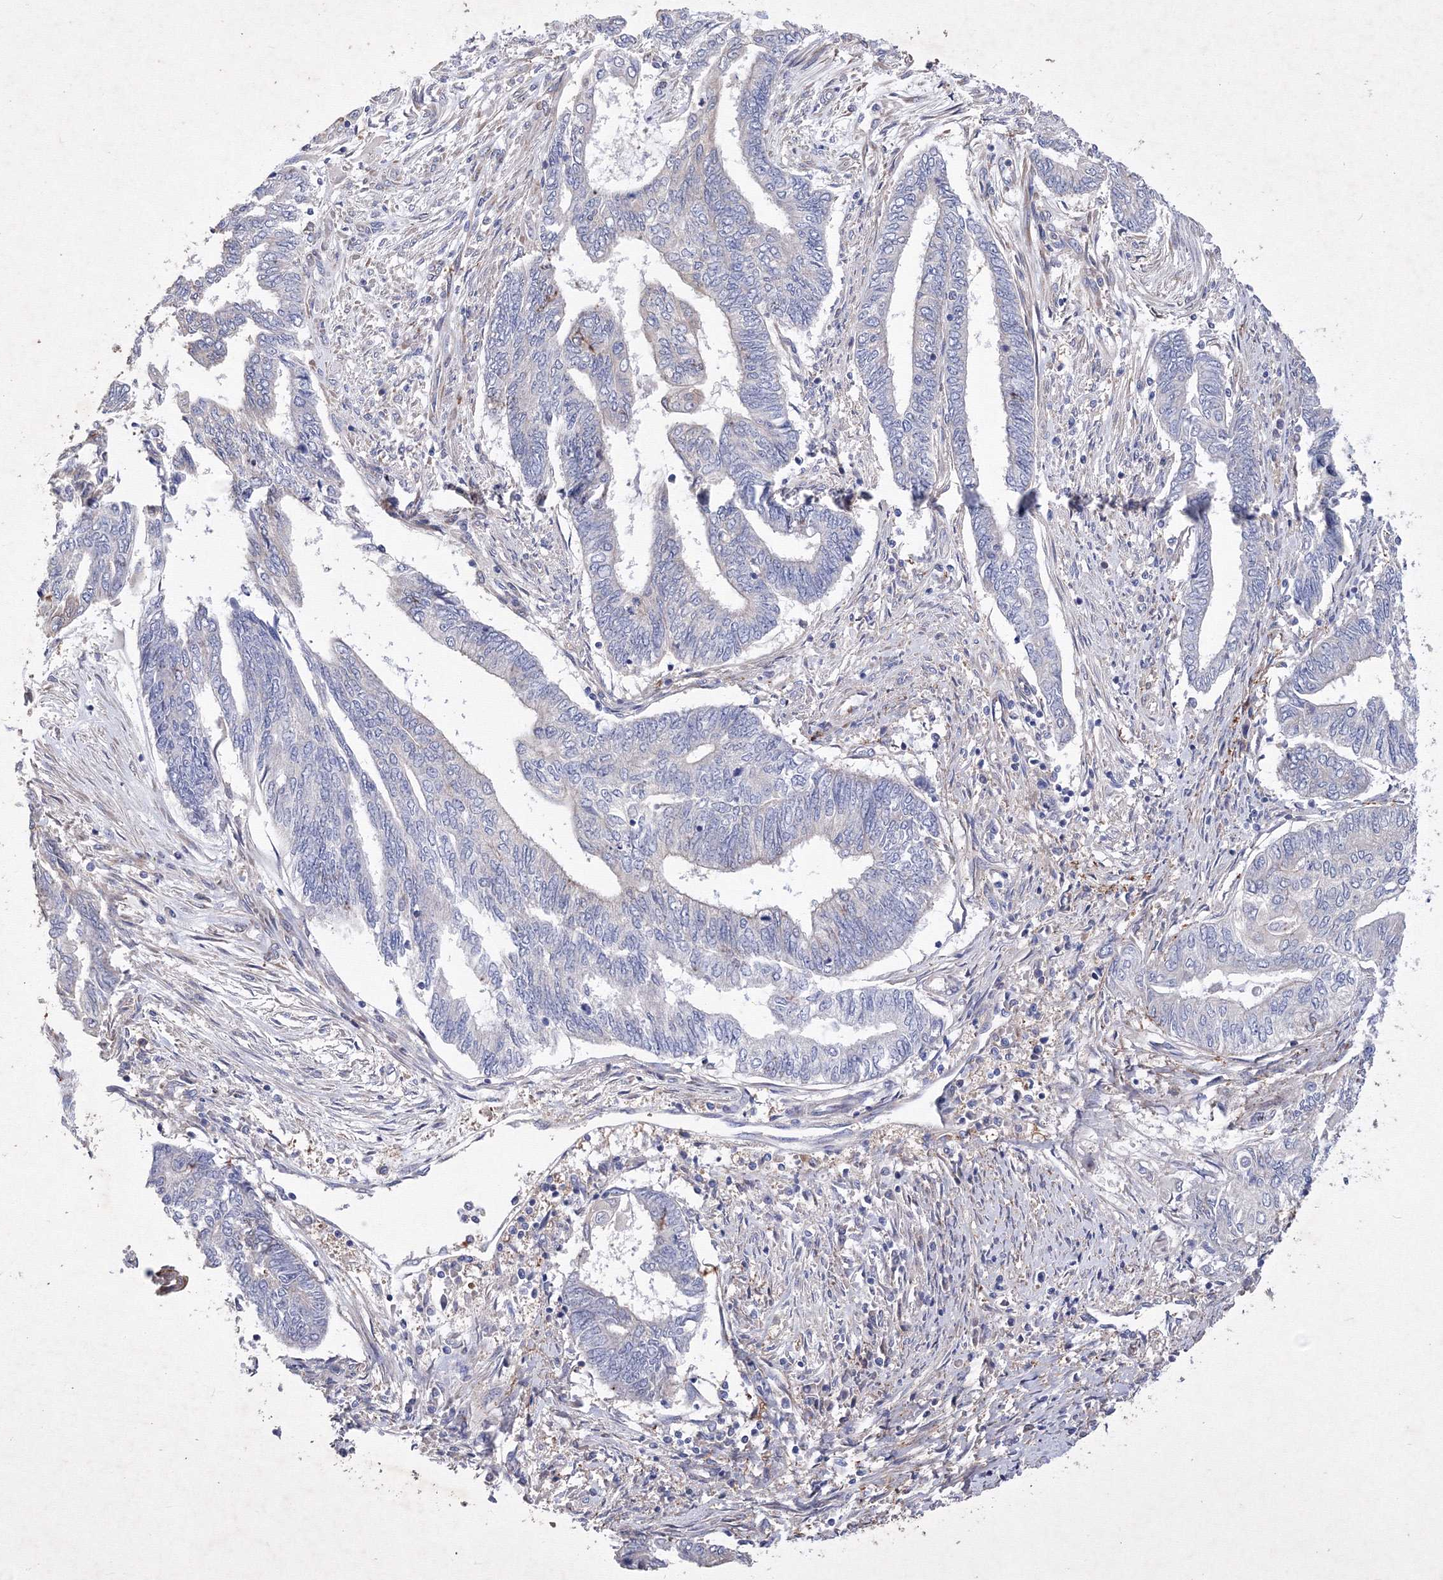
{"staining": {"intensity": "negative", "quantity": "none", "location": "none"}, "tissue": "endometrial cancer", "cell_type": "Tumor cells", "image_type": "cancer", "snomed": [{"axis": "morphology", "description": "Adenocarcinoma, NOS"}, {"axis": "topography", "description": "Uterus"}, {"axis": "topography", "description": "Endometrium"}], "caption": "Immunohistochemistry (IHC) photomicrograph of neoplastic tissue: adenocarcinoma (endometrial) stained with DAB reveals no significant protein expression in tumor cells.", "gene": "SNX18", "patient": {"sex": "female", "age": 70}}